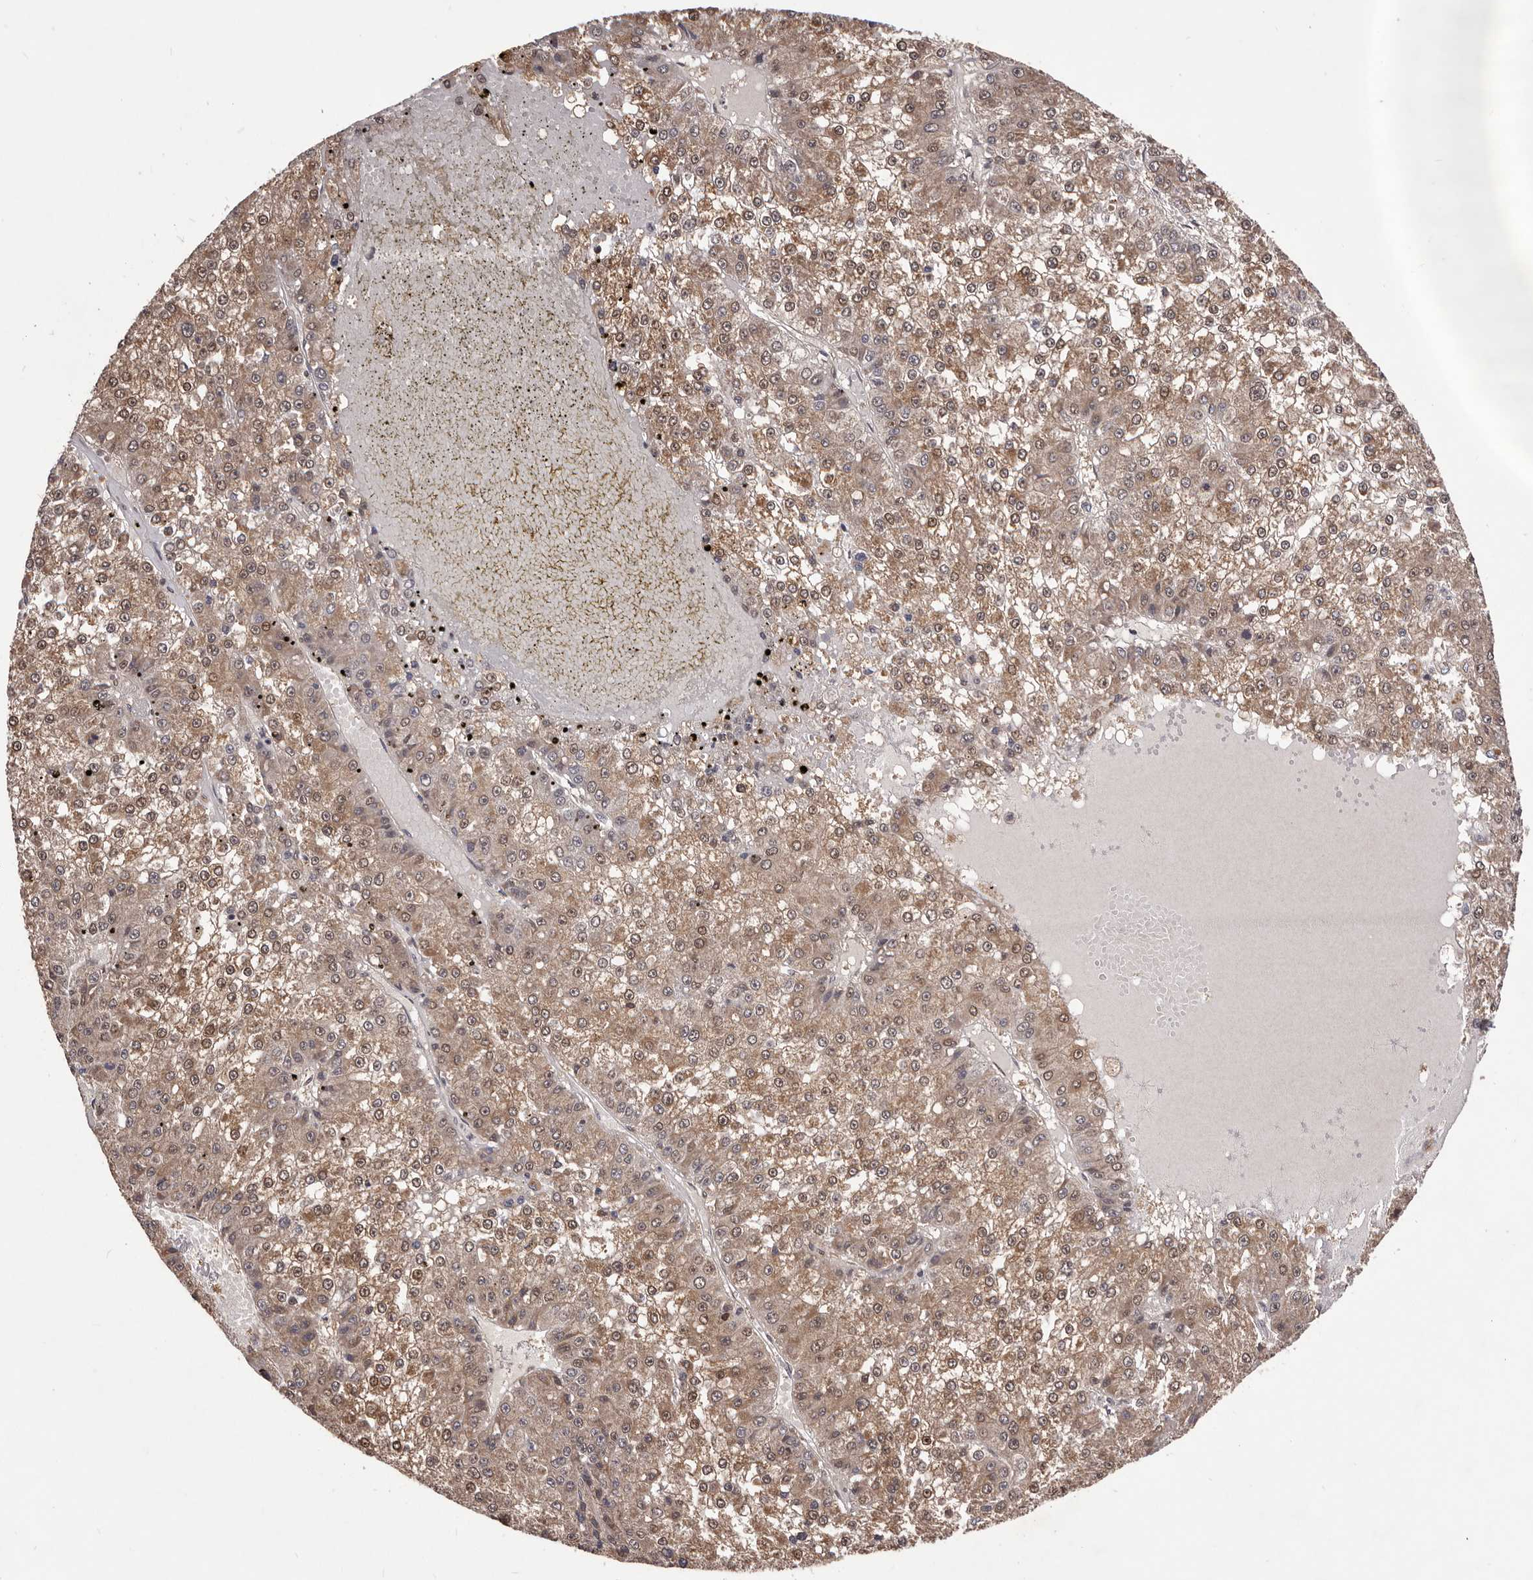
{"staining": {"intensity": "moderate", "quantity": ">75%", "location": "cytoplasmic/membranous,nuclear"}, "tissue": "liver cancer", "cell_type": "Tumor cells", "image_type": "cancer", "snomed": [{"axis": "morphology", "description": "Carcinoma, Hepatocellular, NOS"}, {"axis": "topography", "description": "Liver"}], "caption": "Protein expression analysis of liver cancer (hepatocellular carcinoma) exhibits moderate cytoplasmic/membranous and nuclear staining in about >75% of tumor cells.", "gene": "CELF3", "patient": {"sex": "female", "age": 73}}